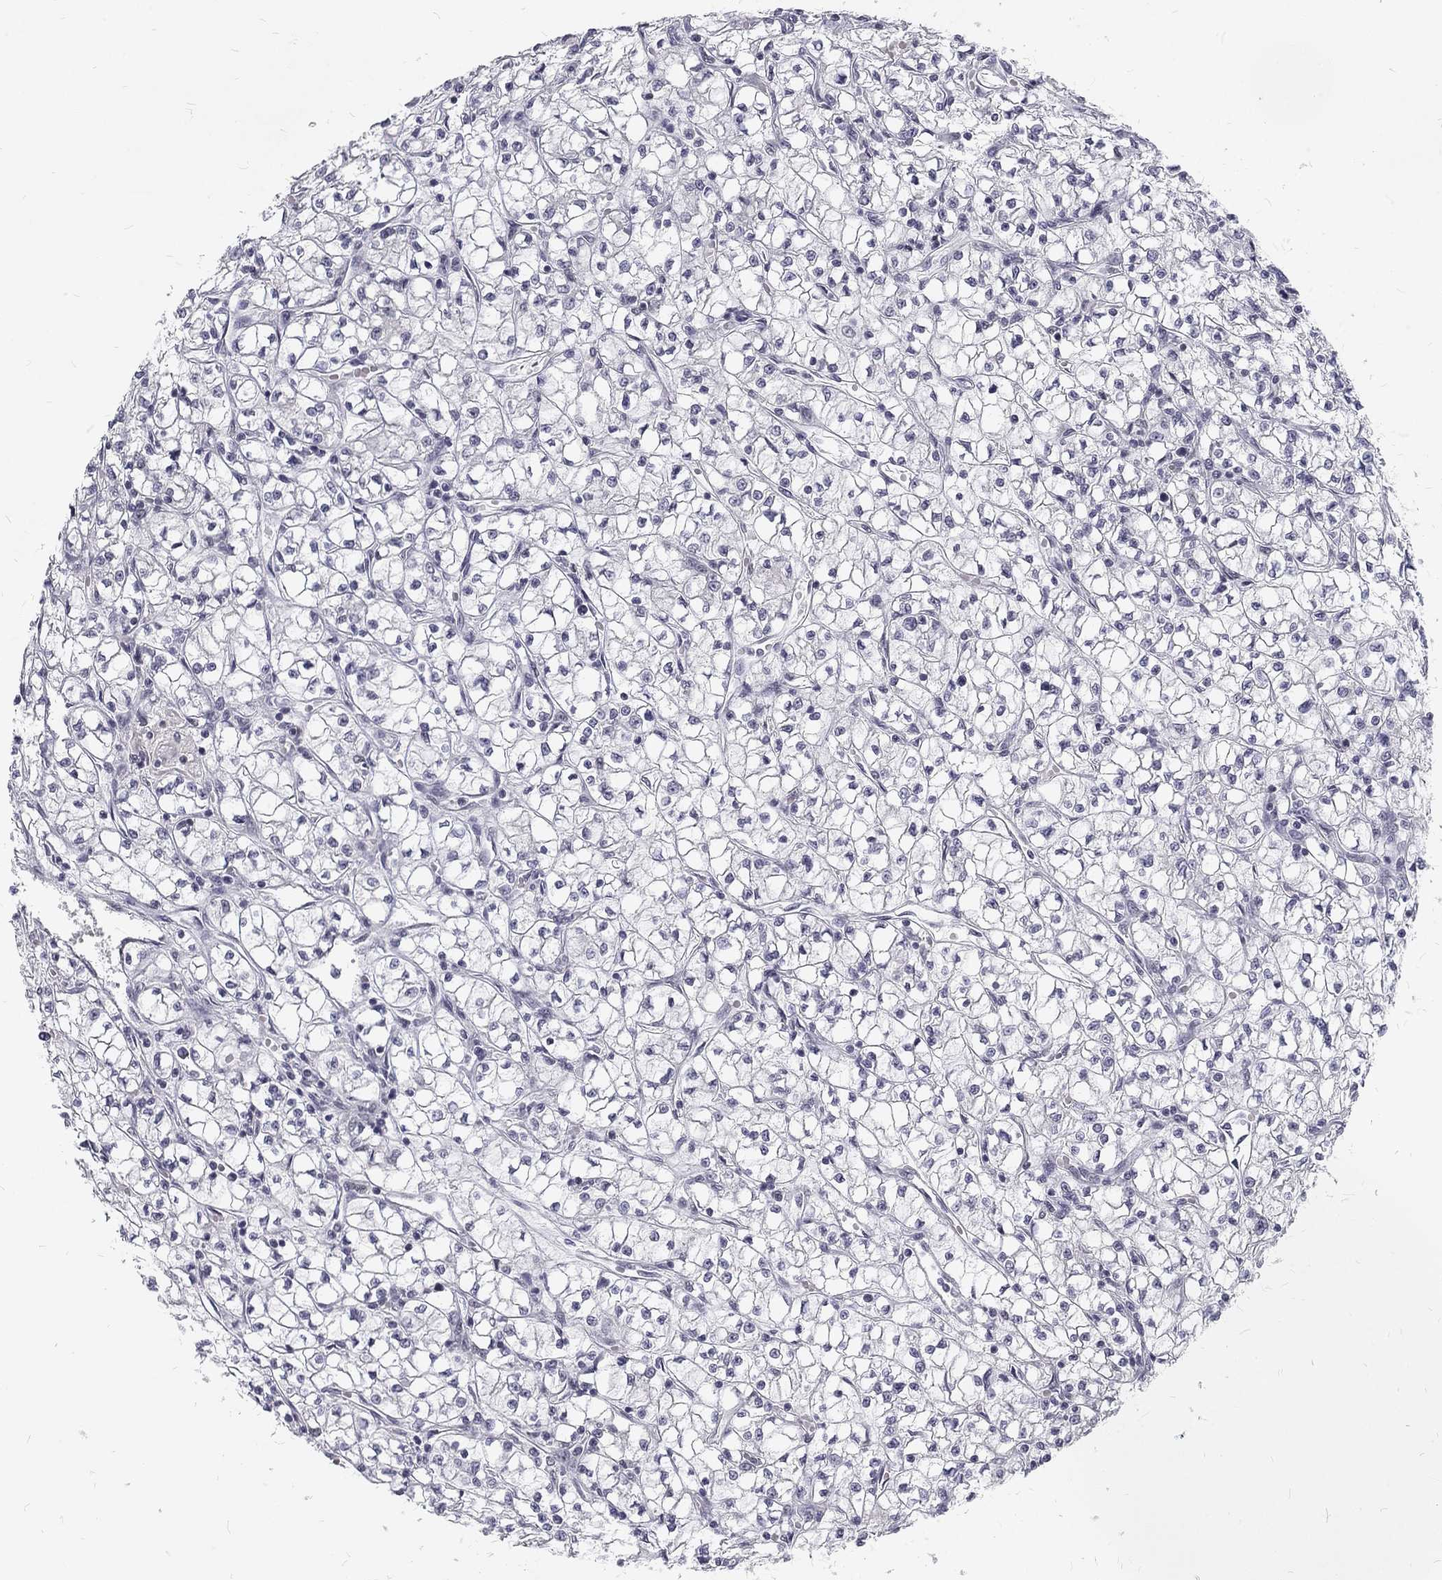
{"staining": {"intensity": "negative", "quantity": "none", "location": "none"}, "tissue": "renal cancer", "cell_type": "Tumor cells", "image_type": "cancer", "snomed": [{"axis": "morphology", "description": "Adenocarcinoma, NOS"}, {"axis": "topography", "description": "Kidney"}], "caption": "Renal cancer stained for a protein using IHC reveals no expression tumor cells.", "gene": "SNORC", "patient": {"sex": "female", "age": 64}}